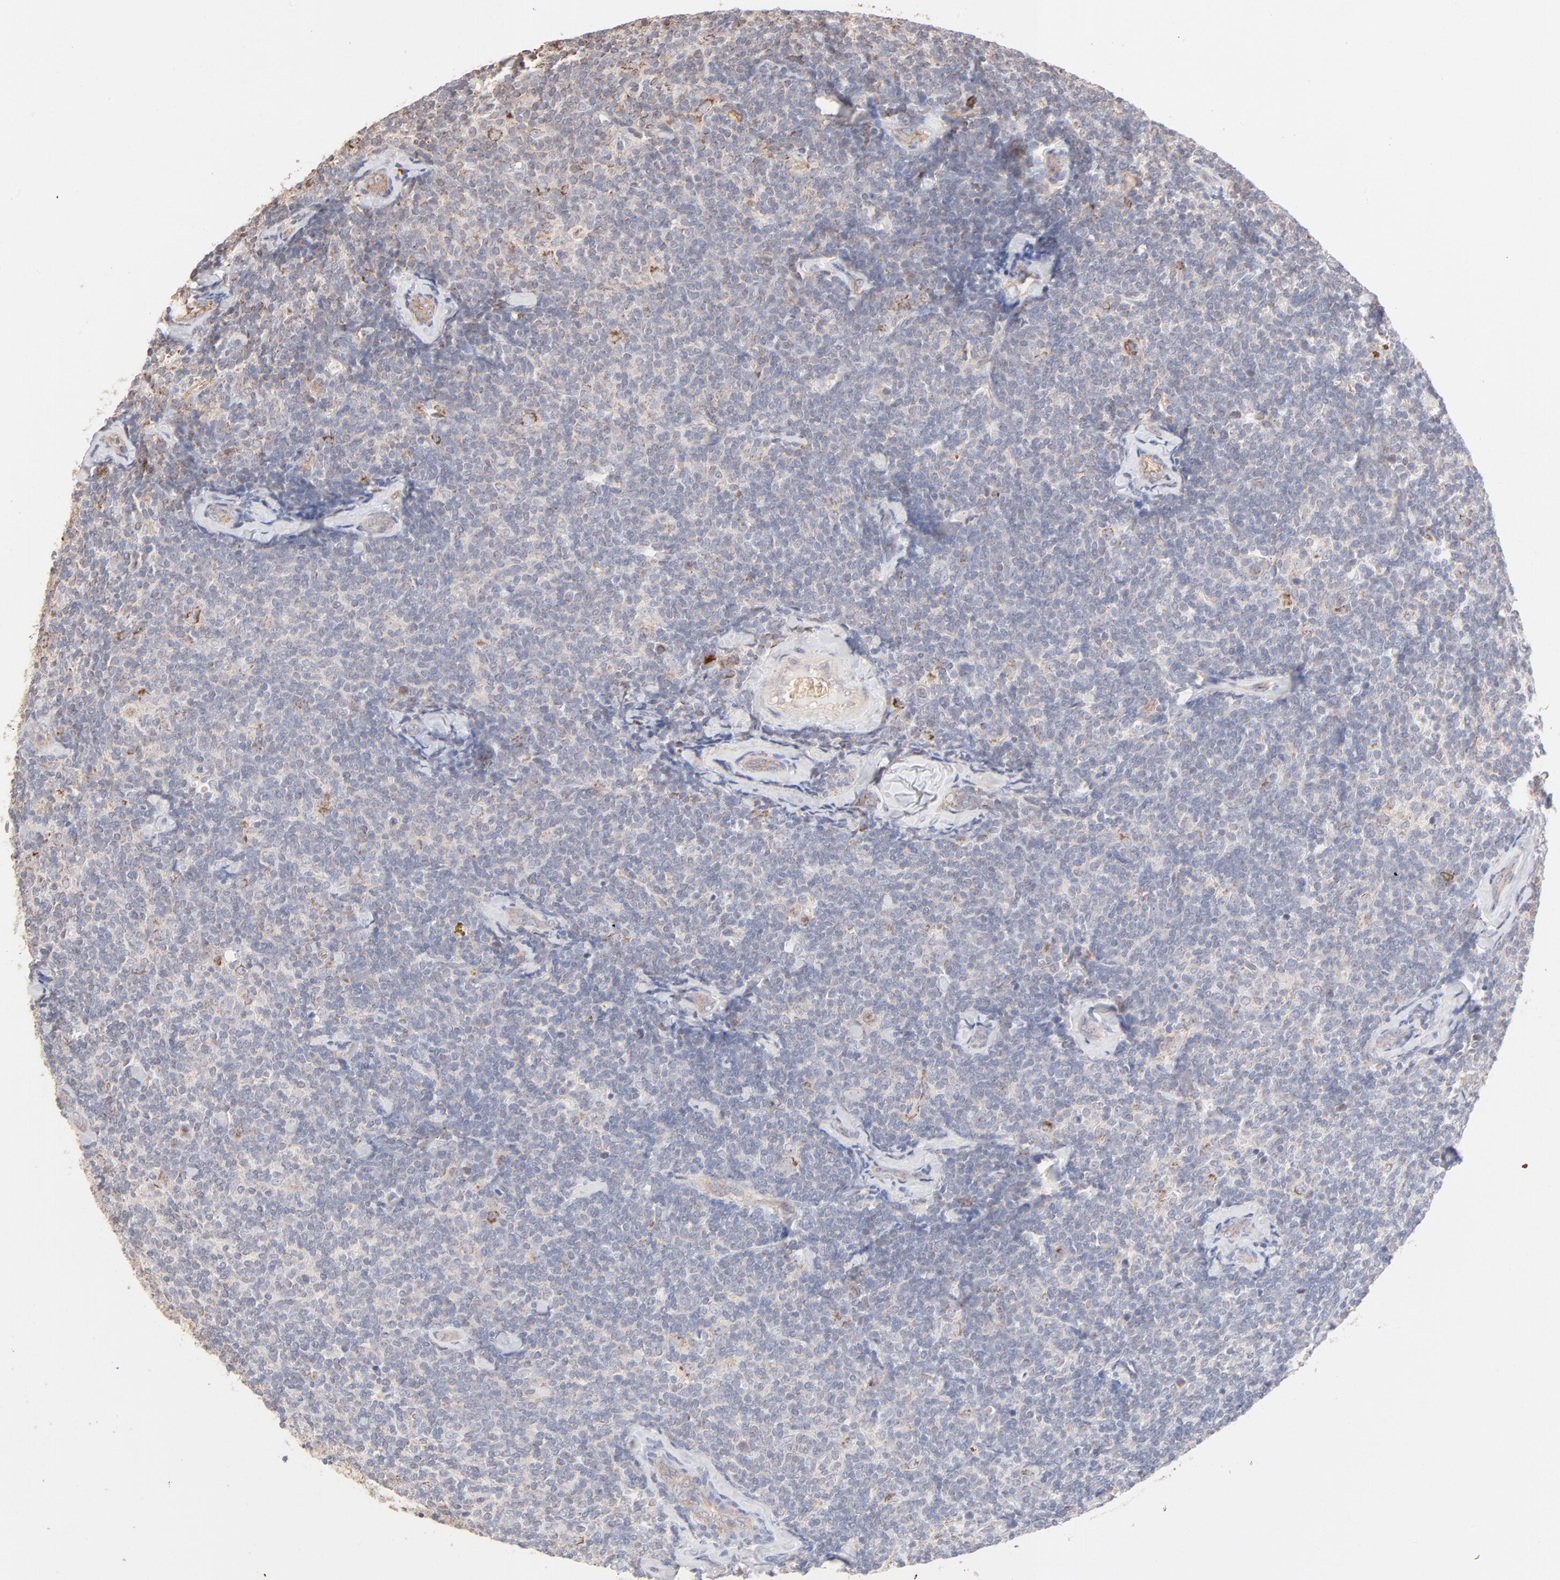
{"staining": {"intensity": "moderate", "quantity": "<25%", "location": "cytoplasmic/membranous"}, "tissue": "lymphoma", "cell_type": "Tumor cells", "image_type": "cancer", "snomed": [{"axis": "morphology", "description": "Malignant lymphoma, non-Hodgkin's type, Low grade"}, {"axis": "topography", "description": "Lymph node"}], "caption": "A high-resolution histopathology image shows immunohistochemistry (IHC) staining of low-grade malignant lymphoma, non-Hodgkin's type, which shows moderate cytoplasmic/membranous positivity in about <25% of tumor cells.", "gene": "SPTB", "patient": {"sex": "female", "age": 56}}